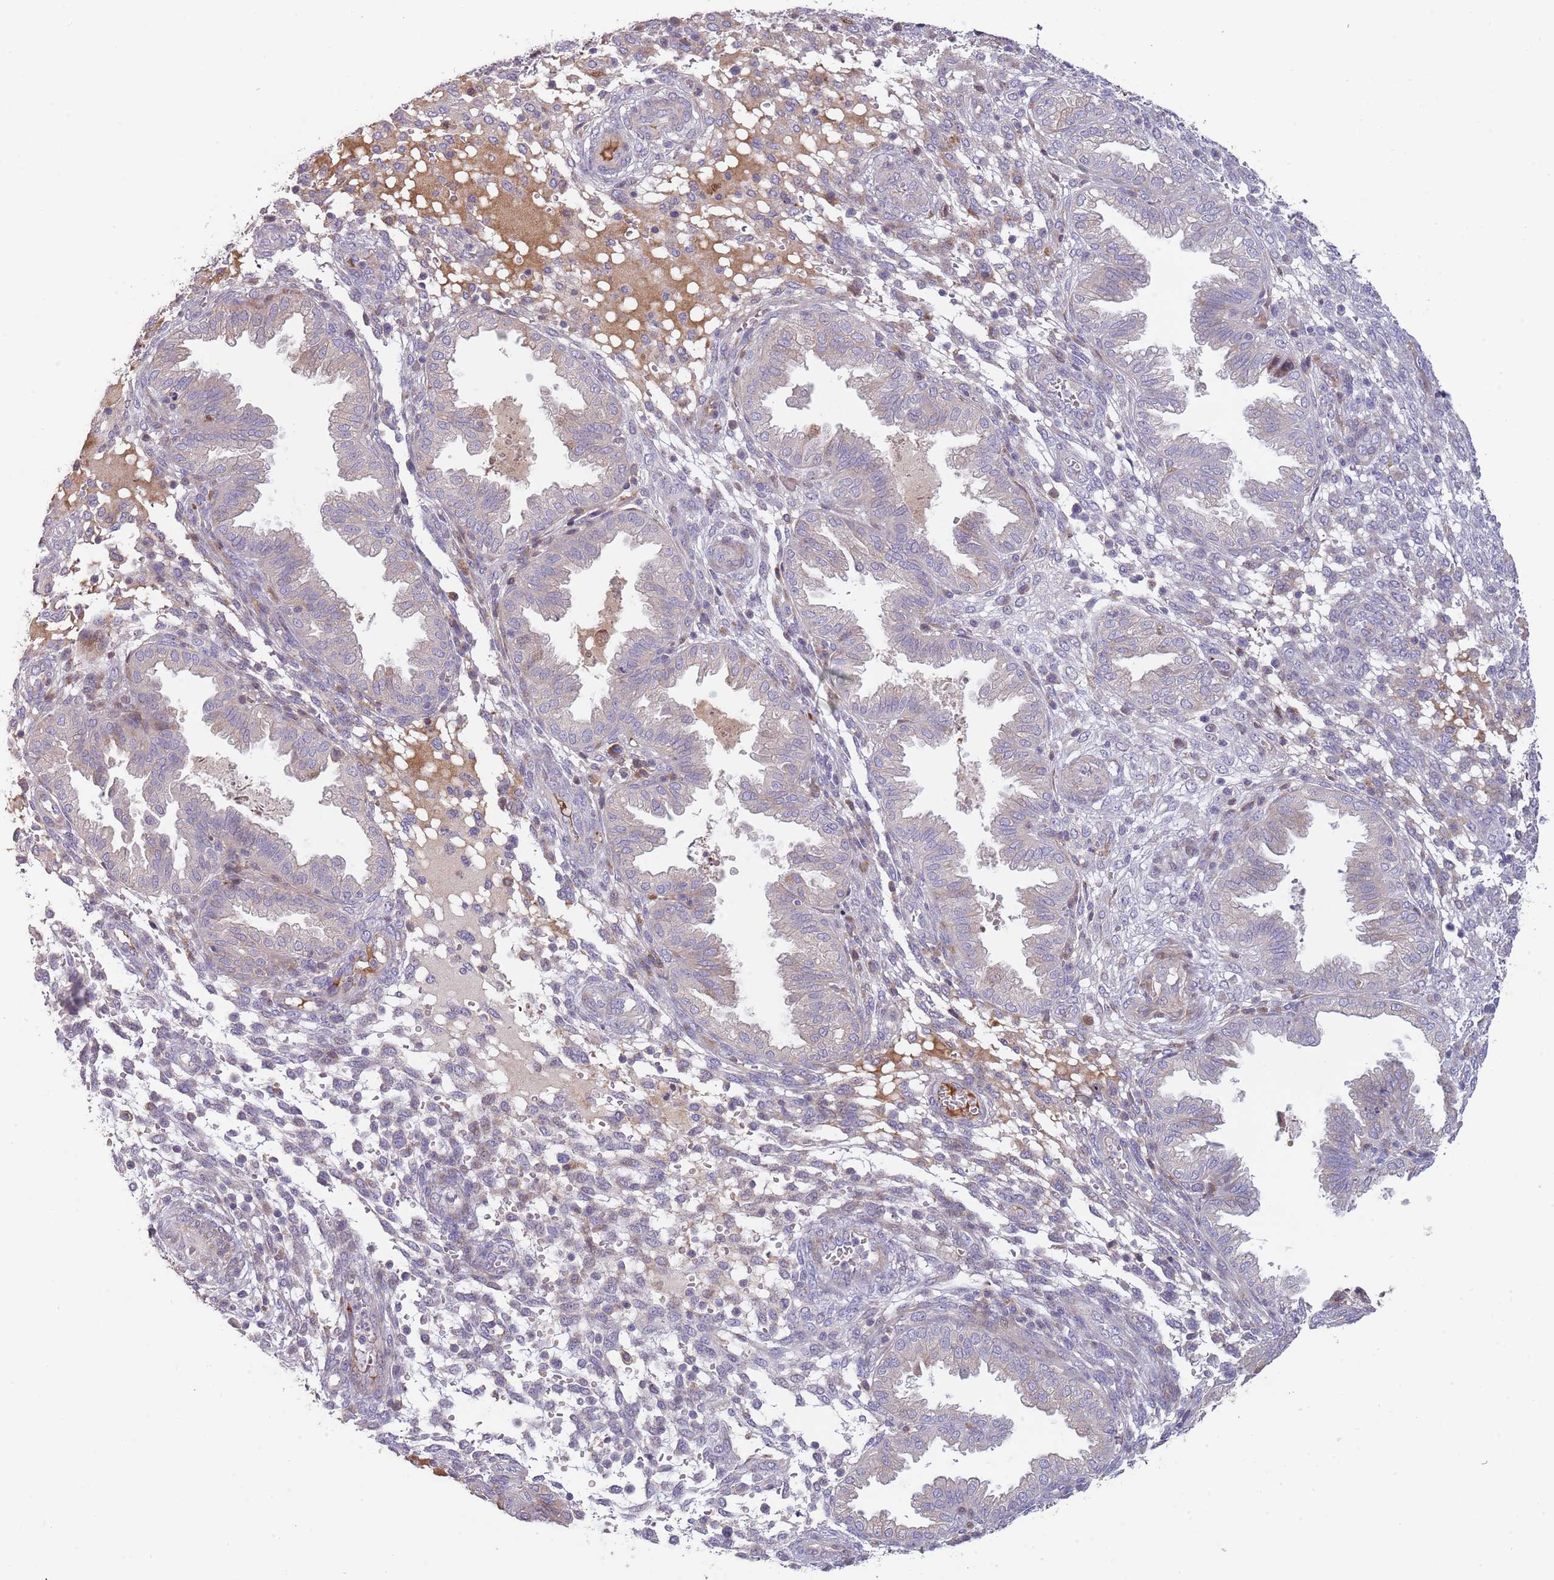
{"staining": {"intensity": "weak", "quantity": "<25%", "location": "cytoplasmic/membranous"}, "tissue": "endometrium", "cell_type": "Cells in endometrial stroma", "image_type": "normal", "snomed": [{"axis": "morphology", "description": "Normal tissue, NOS"}, {"axis": "topography", "description": "Endometrium"}], "caption": "IHC of unremarkable endometrium demonstrates no expression in cells in endometrial stroma.", "gene": "SUSD1", "patient": {"sex": "female", "age": 33}}